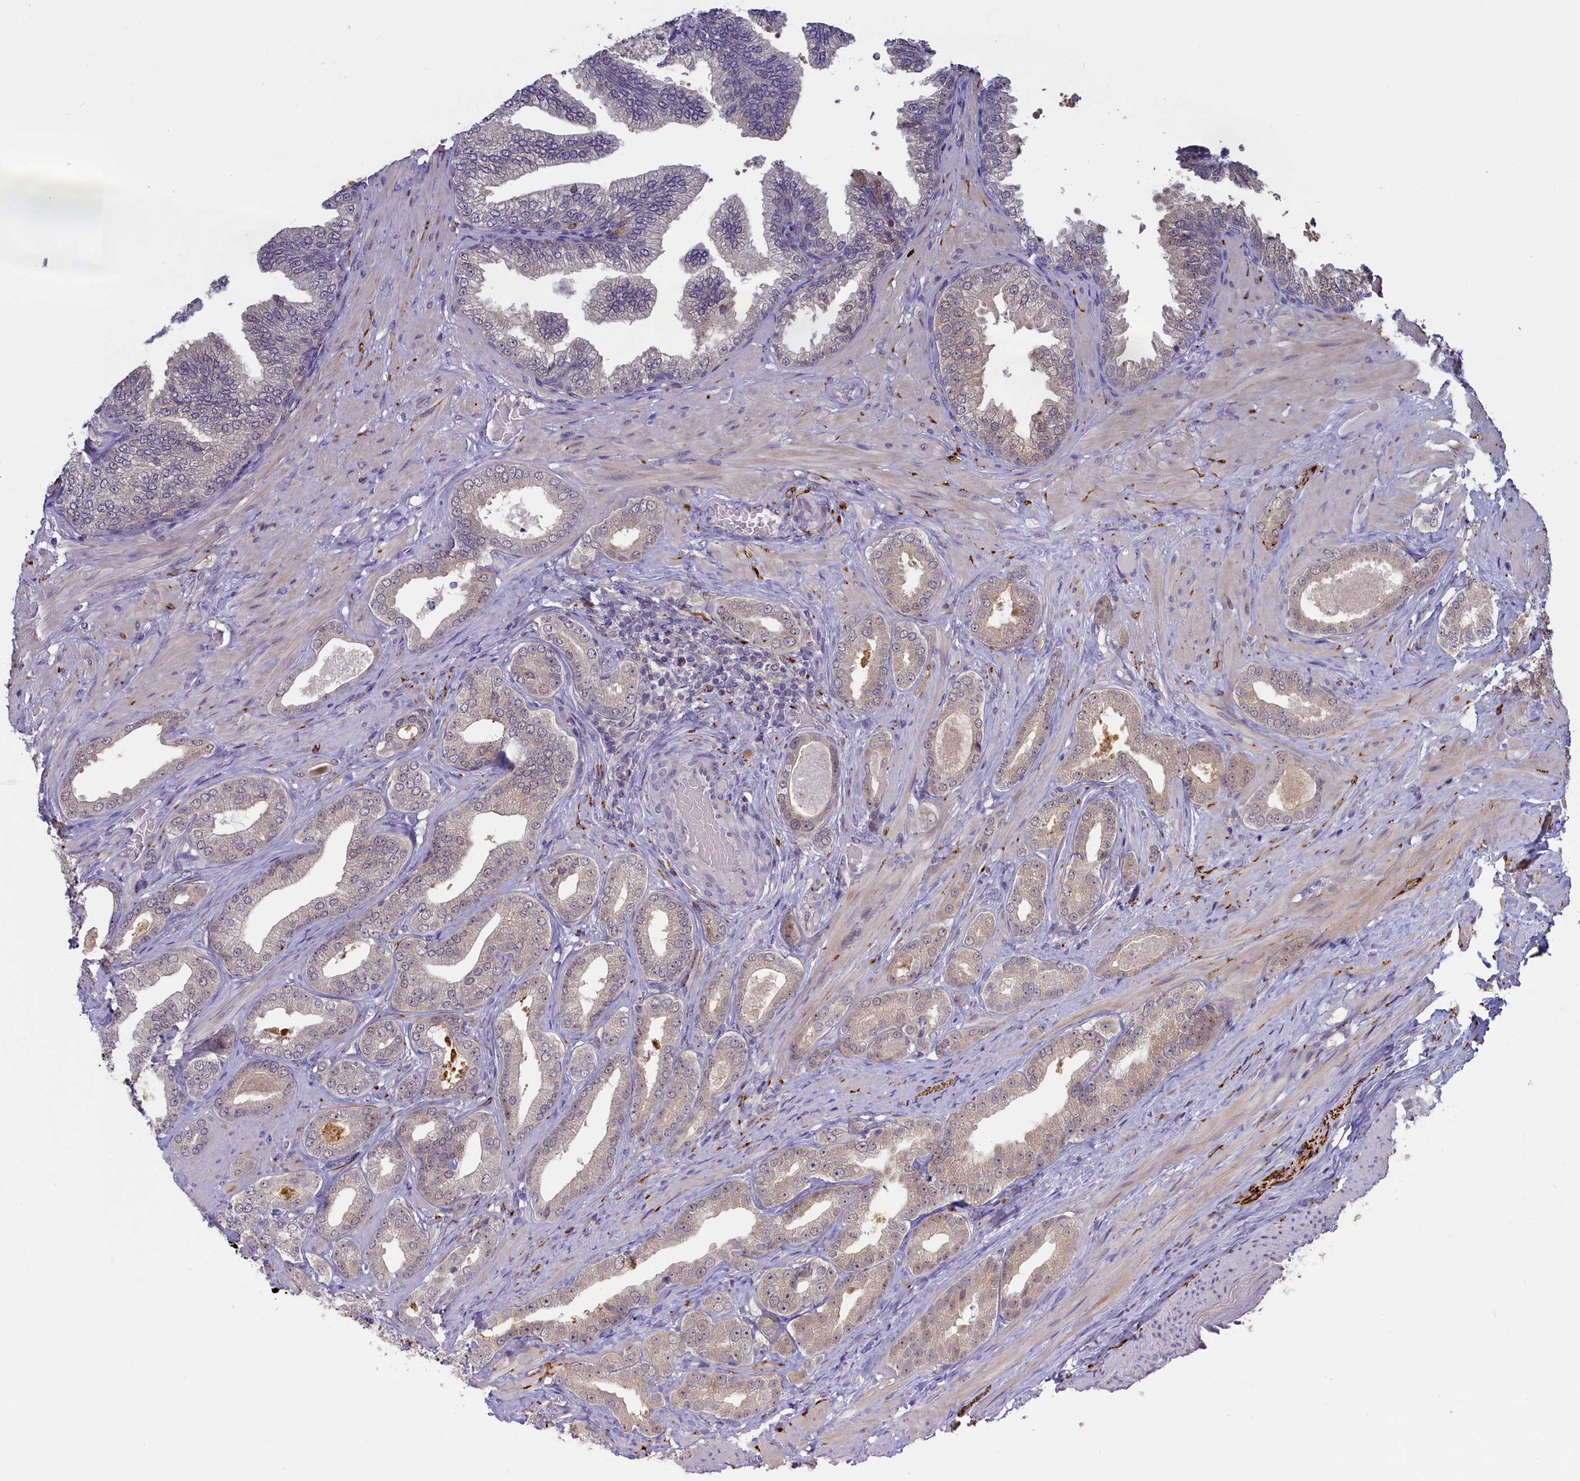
{"staining": {"intensity": "weak", "quantity": "25%-75%", "location": "cytoplasmic/membranous,nuclear"}, "tissue": "prostate cancer", "cell_type": "Tumor cells", "image_type": "cancer", "snomed": [{"axis": "morphology", "description": "Adenocarcinoma, Low grade"}, {"axis": "topography", "description": "Prostate"}], "caption": "The histopathology image reveals immunohistochemical staining of prostate cancer. There is weak cytoplasmic/membranous and nuclear positivity is identified in approximately 25%-75% of tumor cells. The protein of interest is shown in brown color, while the nuclei are stained blue.", "gene": "UCHL3", "patient": {"sex": "male", "age": 63}}